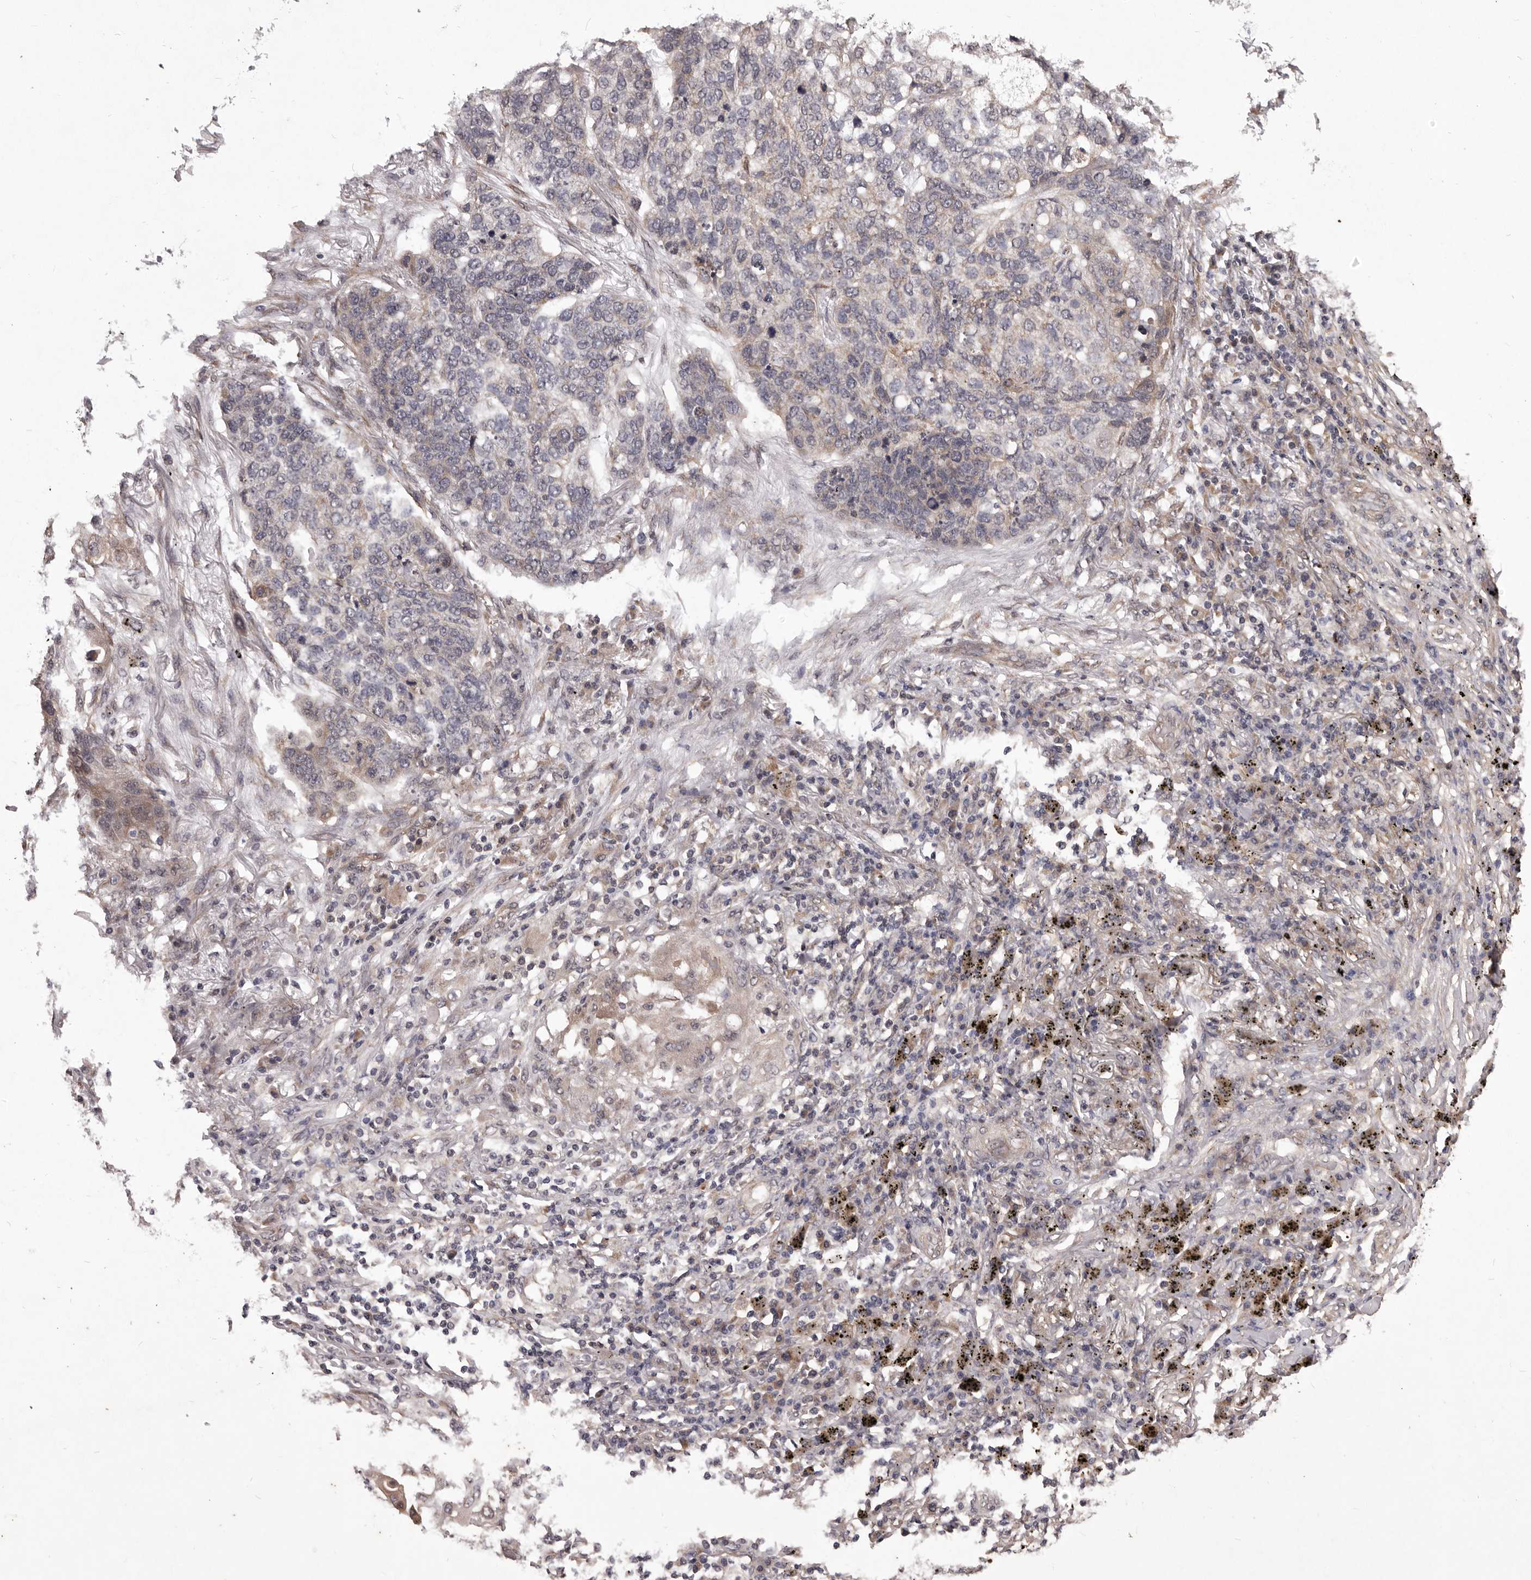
{"staining": {"intensity": "negative", "quantity": "none", "location": "none"}, "tissue": "lung cancer", "cell_type": "Tumor cells", "image_type": "cancer", "snomed": [{"axis": "morphology", "description": "Squamous cell carcinoma, NOS"}, {"axis": "topography", "description": "Lung"}], "caption": "Protein analysis of lung cancer demonstrates no significant expression in tumor cells.", "gene": "CELF3", "patient": {"sex": "female", "age": 63}}